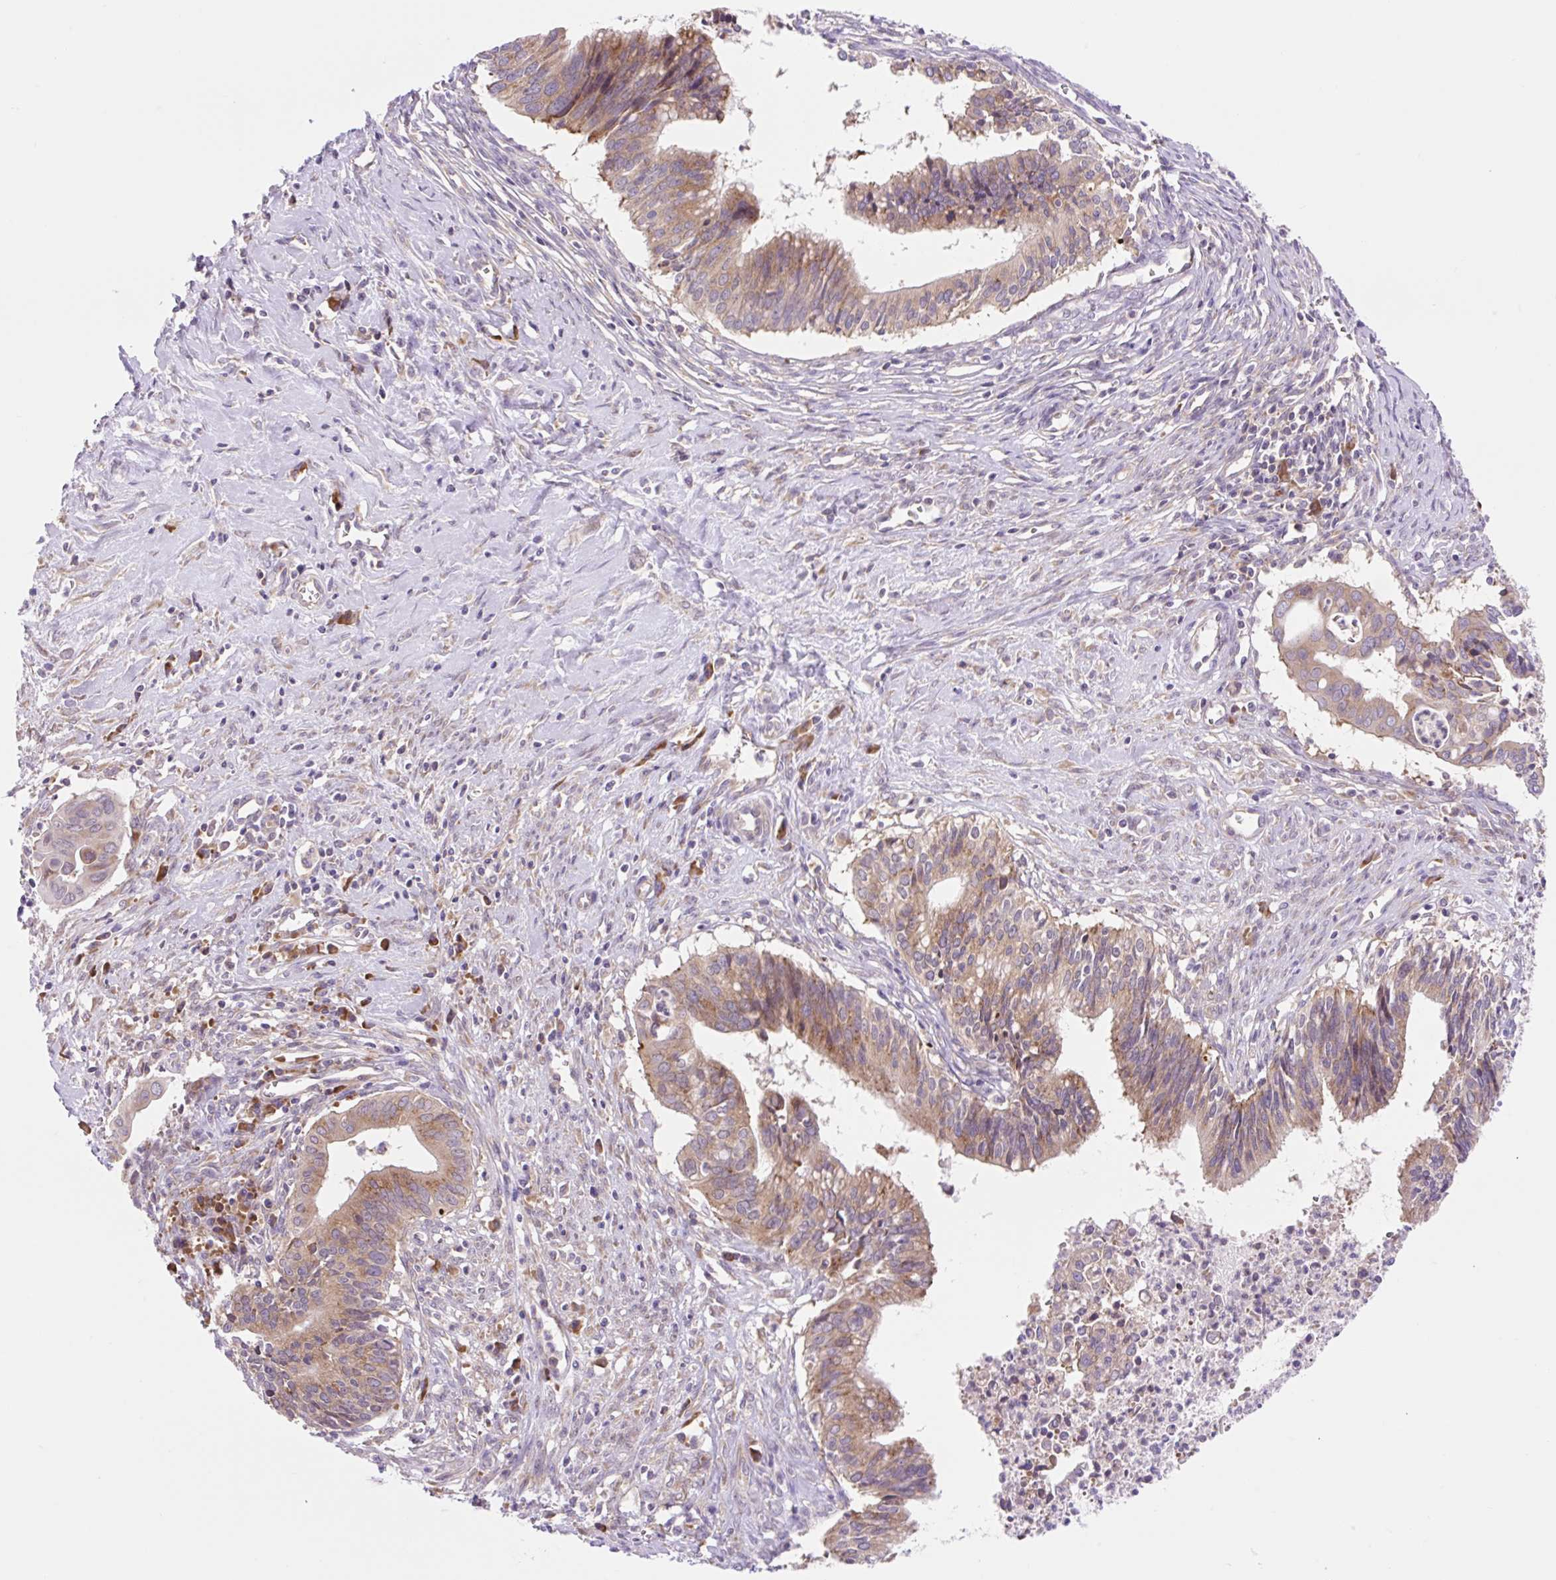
{"staining": {"intensity": "moderate", "quantity": ">75%", "location": "cytoplasmic/membranous"}, "tissue": "cervical cancer", "cell_type": "Tumor cells", "image_type": "cancer", "snomed": [{"axis": "morphology", "description": "Adenocarcinoma, NOS"}, {"axis": "topography", "description": "Cervix"}], "caption": "DAB (3,3'-diaminobenzidine) immunohistochemical staining of human adenocarcinoma (cervical) exhibits moderate cytoplasmic/membranous protein staining in approximately >75% of tumor cells.", "gene": "GPR45", "patient": {"sex": "female", "age": 44}}